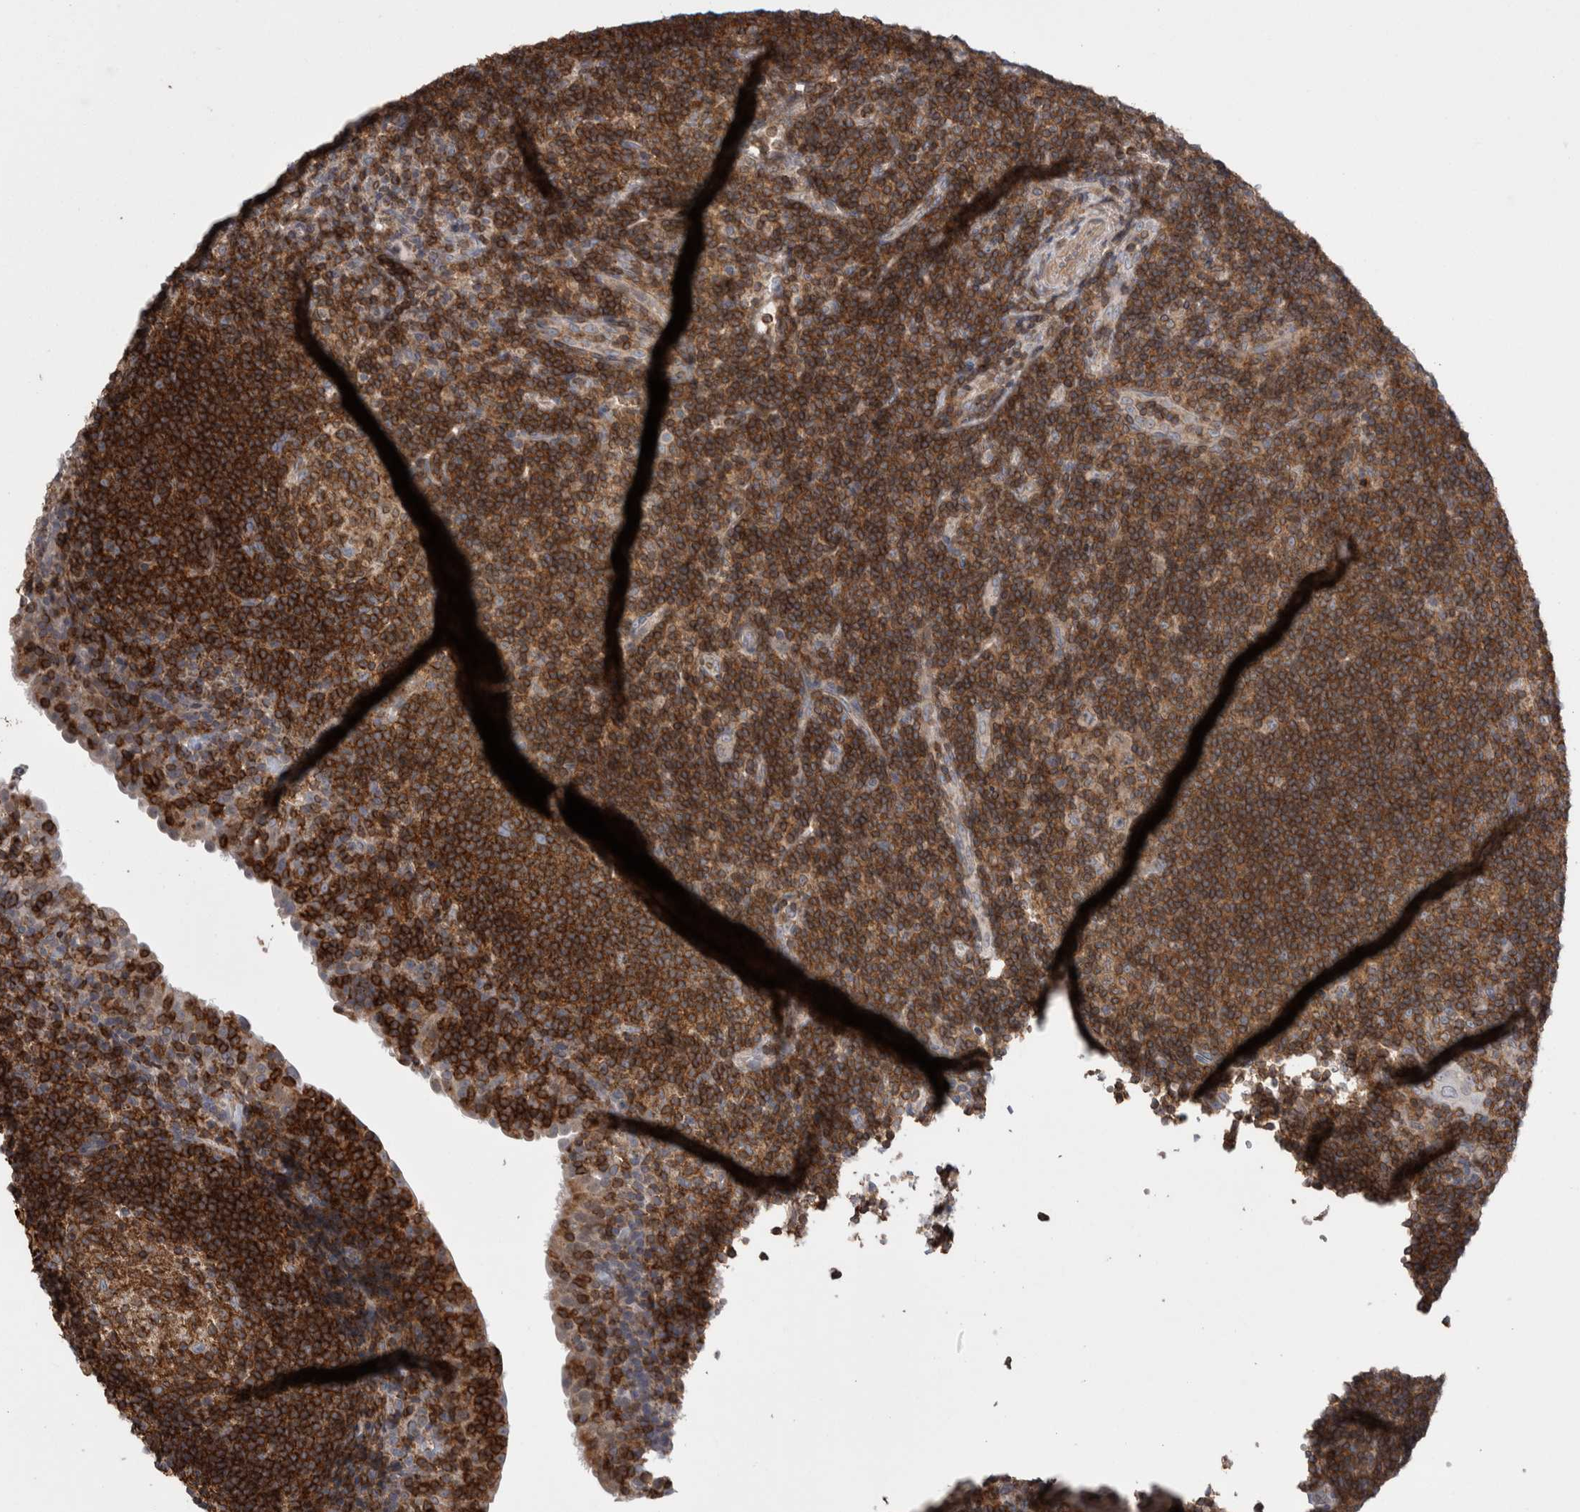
{"staining": {"intensity": "moderate", "quantity": ">75%", "location": "cytoplasmic/membranous"}, "tissue": "tonsil", "cell_type": "Germinal center cells", "image_type": "normal", "snomed": [{"axis": "morphology", "description": "Normal tissue, NOS"}, {"axis": "topography", "description": "Tonsil"}], "caption": "DAB (3,3'-diaminobenzidine) immunohistochemical staining of unremarkable tonsil displays moderate cytoplasmic/membranous protein positivity in about >75% of germinal center cells.", "gene": "DARS2", "patient": {"sex": "female", "age": 40}}